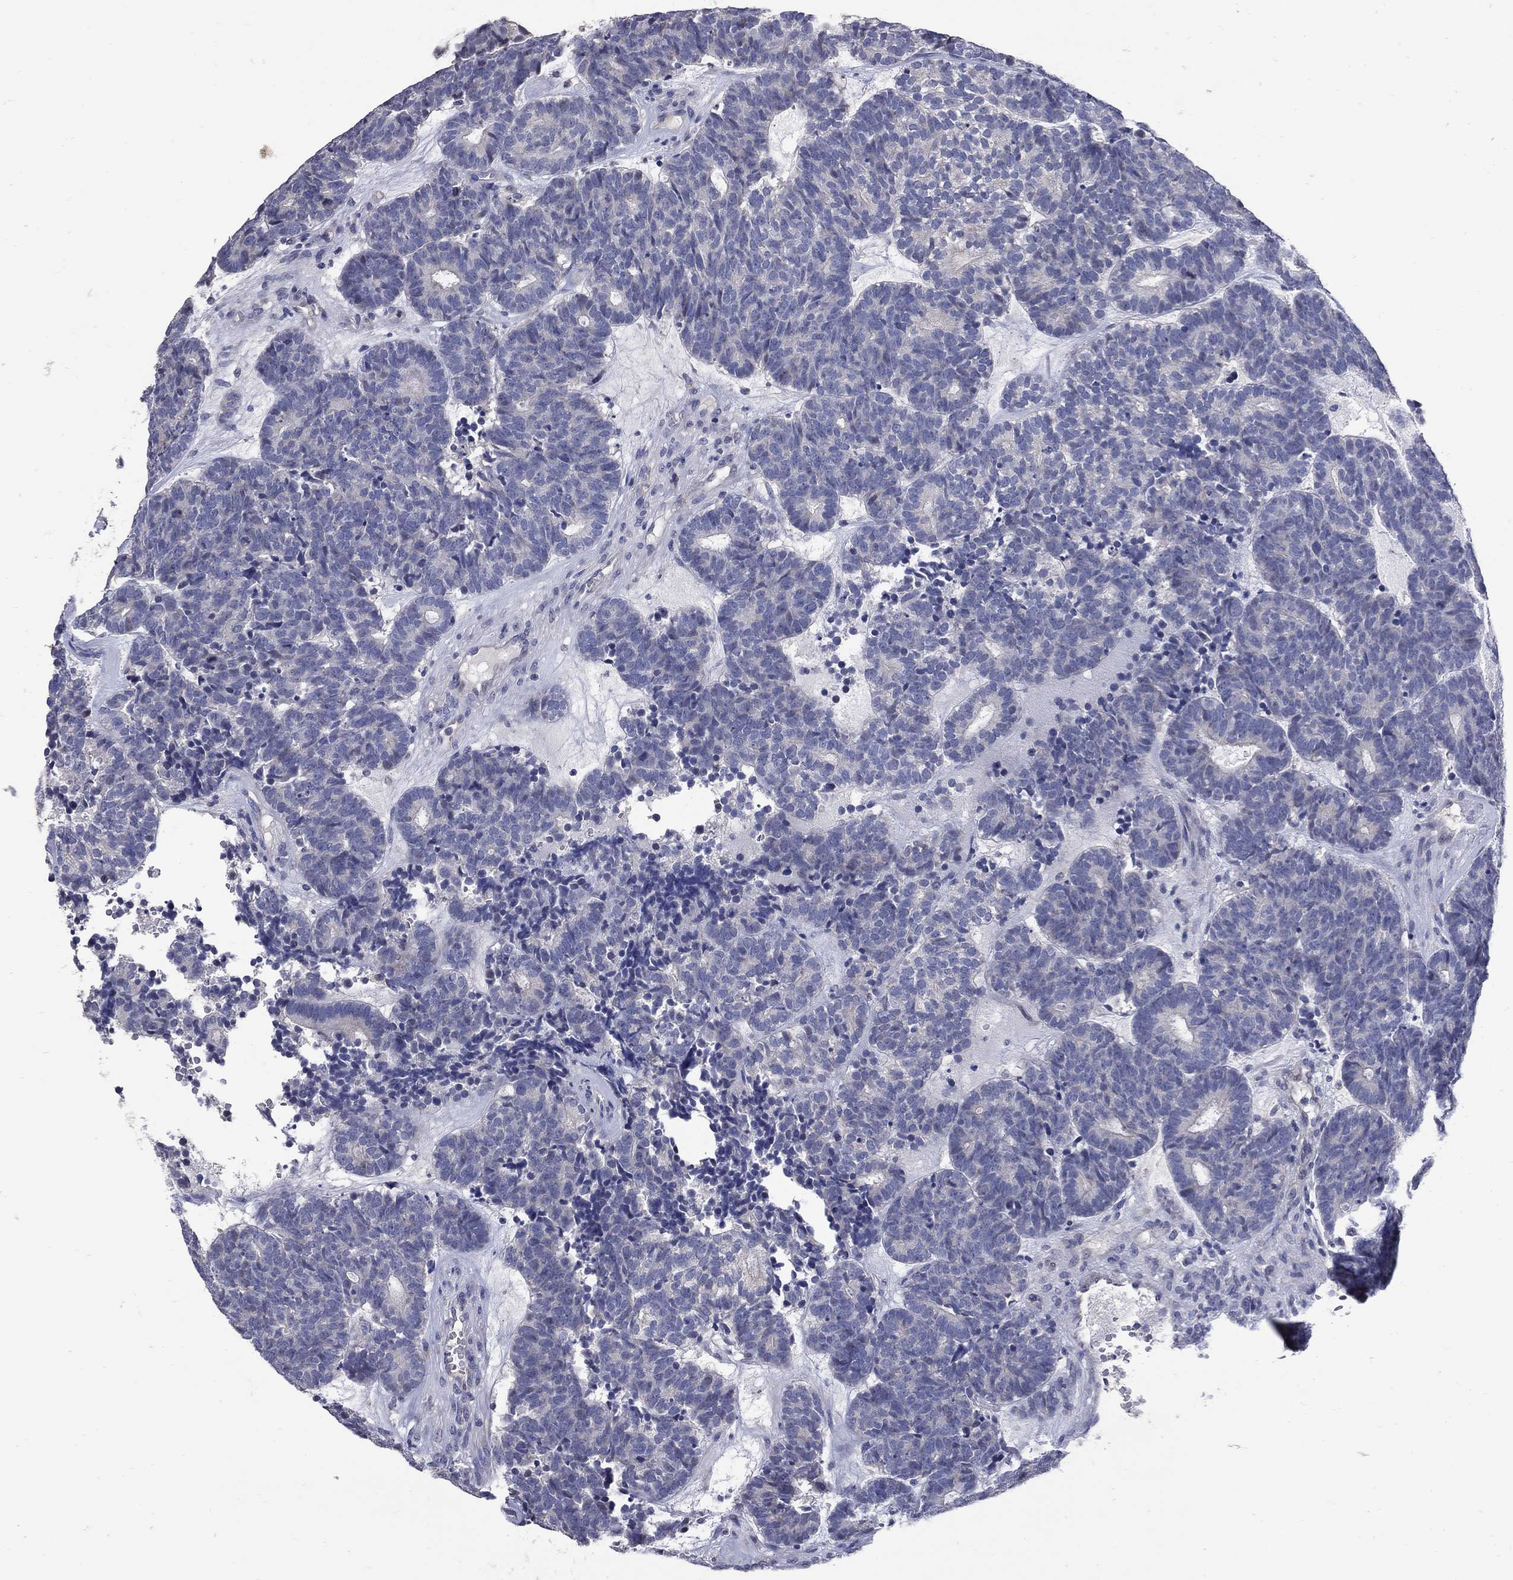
{"staining": {"intensity": "negative", "quantity": "none", "location": "none"}, "tissue": "head and neck cancer", "cell_type": "Tumor cells", "image_type": "cancer", "snomed": [{"axis": "morphology", "description": "Adenocarcinoma, NOS"}, {"axis": "topography", "description": "Head-Neck"}], "caption": "IHC image of human head and neck adenocarcinoma stained for a protein (brown), which demonstrates no positivity in tumor cells.", "gene": "CETN1", "patient": {"sex": "female", "age": 81}}